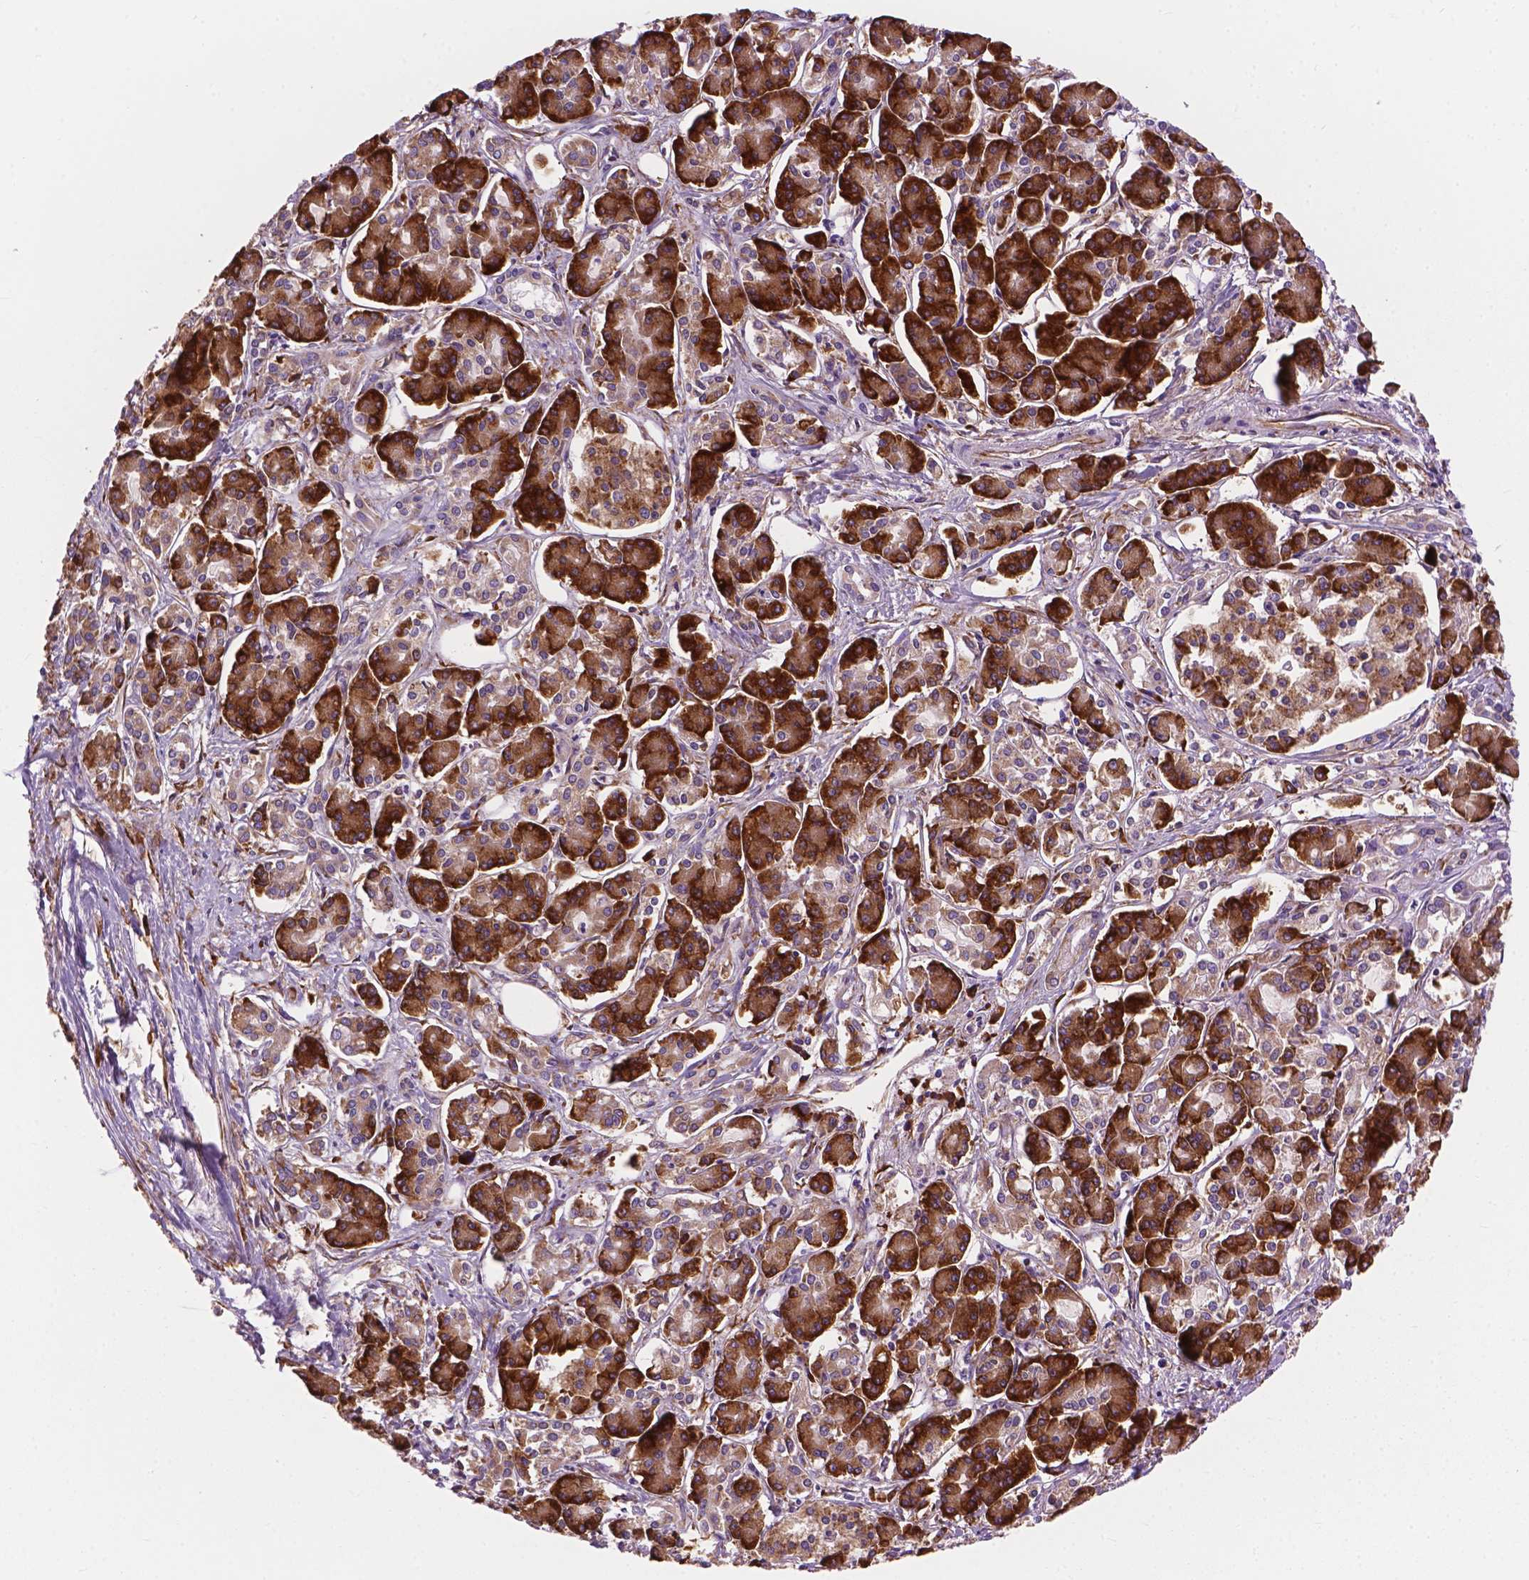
{"staining": {"intensity": "strong", "quantity": ">75%", "location": "cytoplasmic/membranous"}, "tissue": "pancreatic cancer", "cell_type": "Tumor cells", "image_type": "cancer", "snomed": [{"axis": "morphology", "description": "Adenocarcinoma, NOS"}, {"axis": "topography", "description": "Pancreas"}], "caption": "Immunohistochemical staining of adenocarcinoma (pancreatic) reveals high levels of strong cytoplasmic/membranous expression in about >75% of tumor cells.", "gene": "RPL37A", "patient": {"sex": "male", "age": 85}}